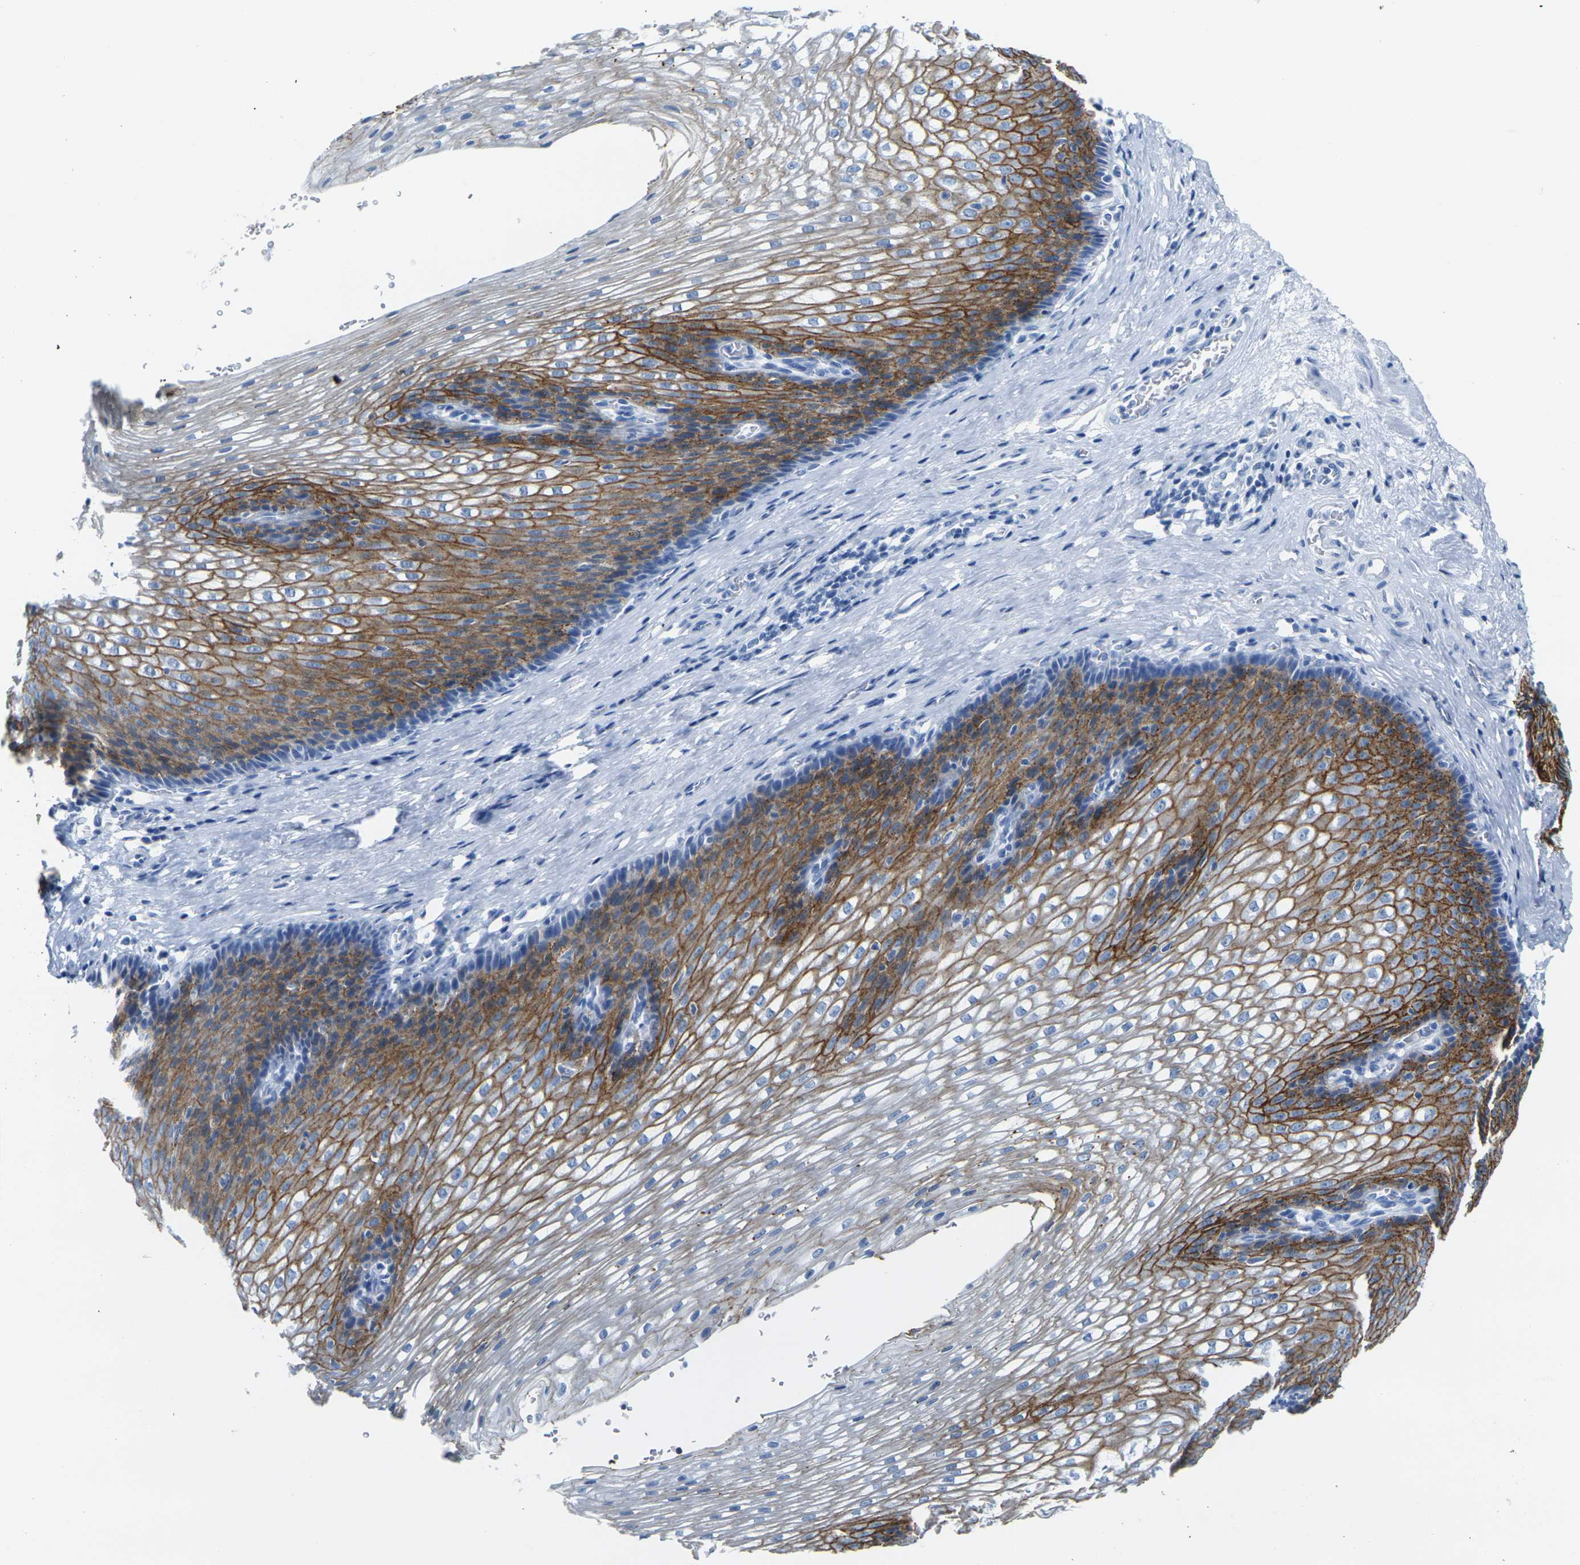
{"staining": {"intensity": "moderate", "quantity": ">75%", "location": "cytoplasmic/membranous"}, "tissue": "esophagus", "cell_type": "Squamous epithelial cells", "image_type": "normal", "snomed": [{"axis": "morphology", "description": "Normal tissue, NOS"}, {"axis": "topography", "description": "Esophagus"}], "caption": "Protein analysis of normal esophagus shows moderate cytoplasmic/membranous expression in about >75% of squamous epithelial cells.", "gene": "CLDN7", "patient": {"sex": "male", "age": 48}}